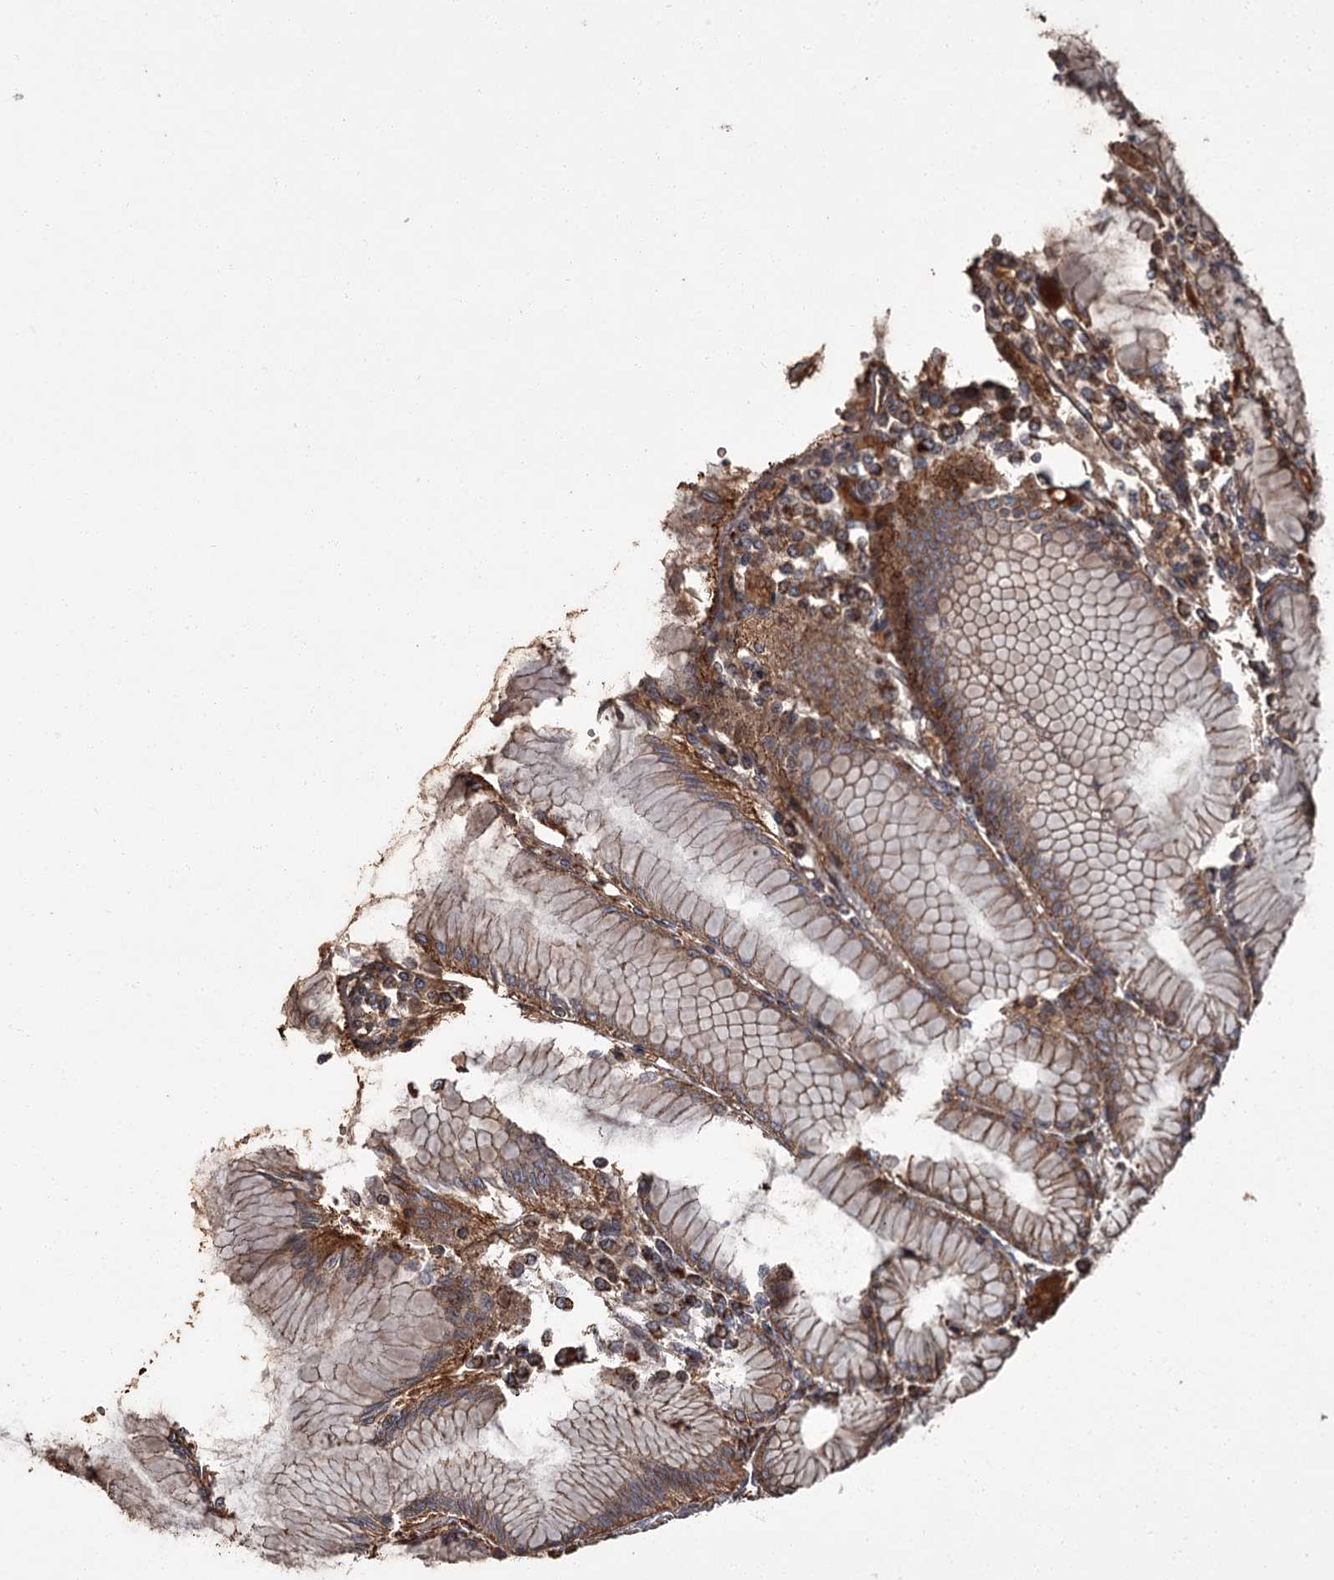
{"staining": {"intensity": "strong", "quantity": ">75%", "location": "cytoplasmic/membranous"}, "tissue": "stomach", "cell_type": "Glandular cells", "image_type": "normal", "snomed": [{"axis": "morphology", "description": "Normal tissue, NOS"}, {"axis": "topography", "description": "Stomach"}], "caption": "Brown immunohistochemical staining in normal stomach reveals strong cytoplasmic/membranous positivity in approximately >75% of glandular cells.", "gene": "THAP9", "patient": {"sex": "female", "age": 57}}